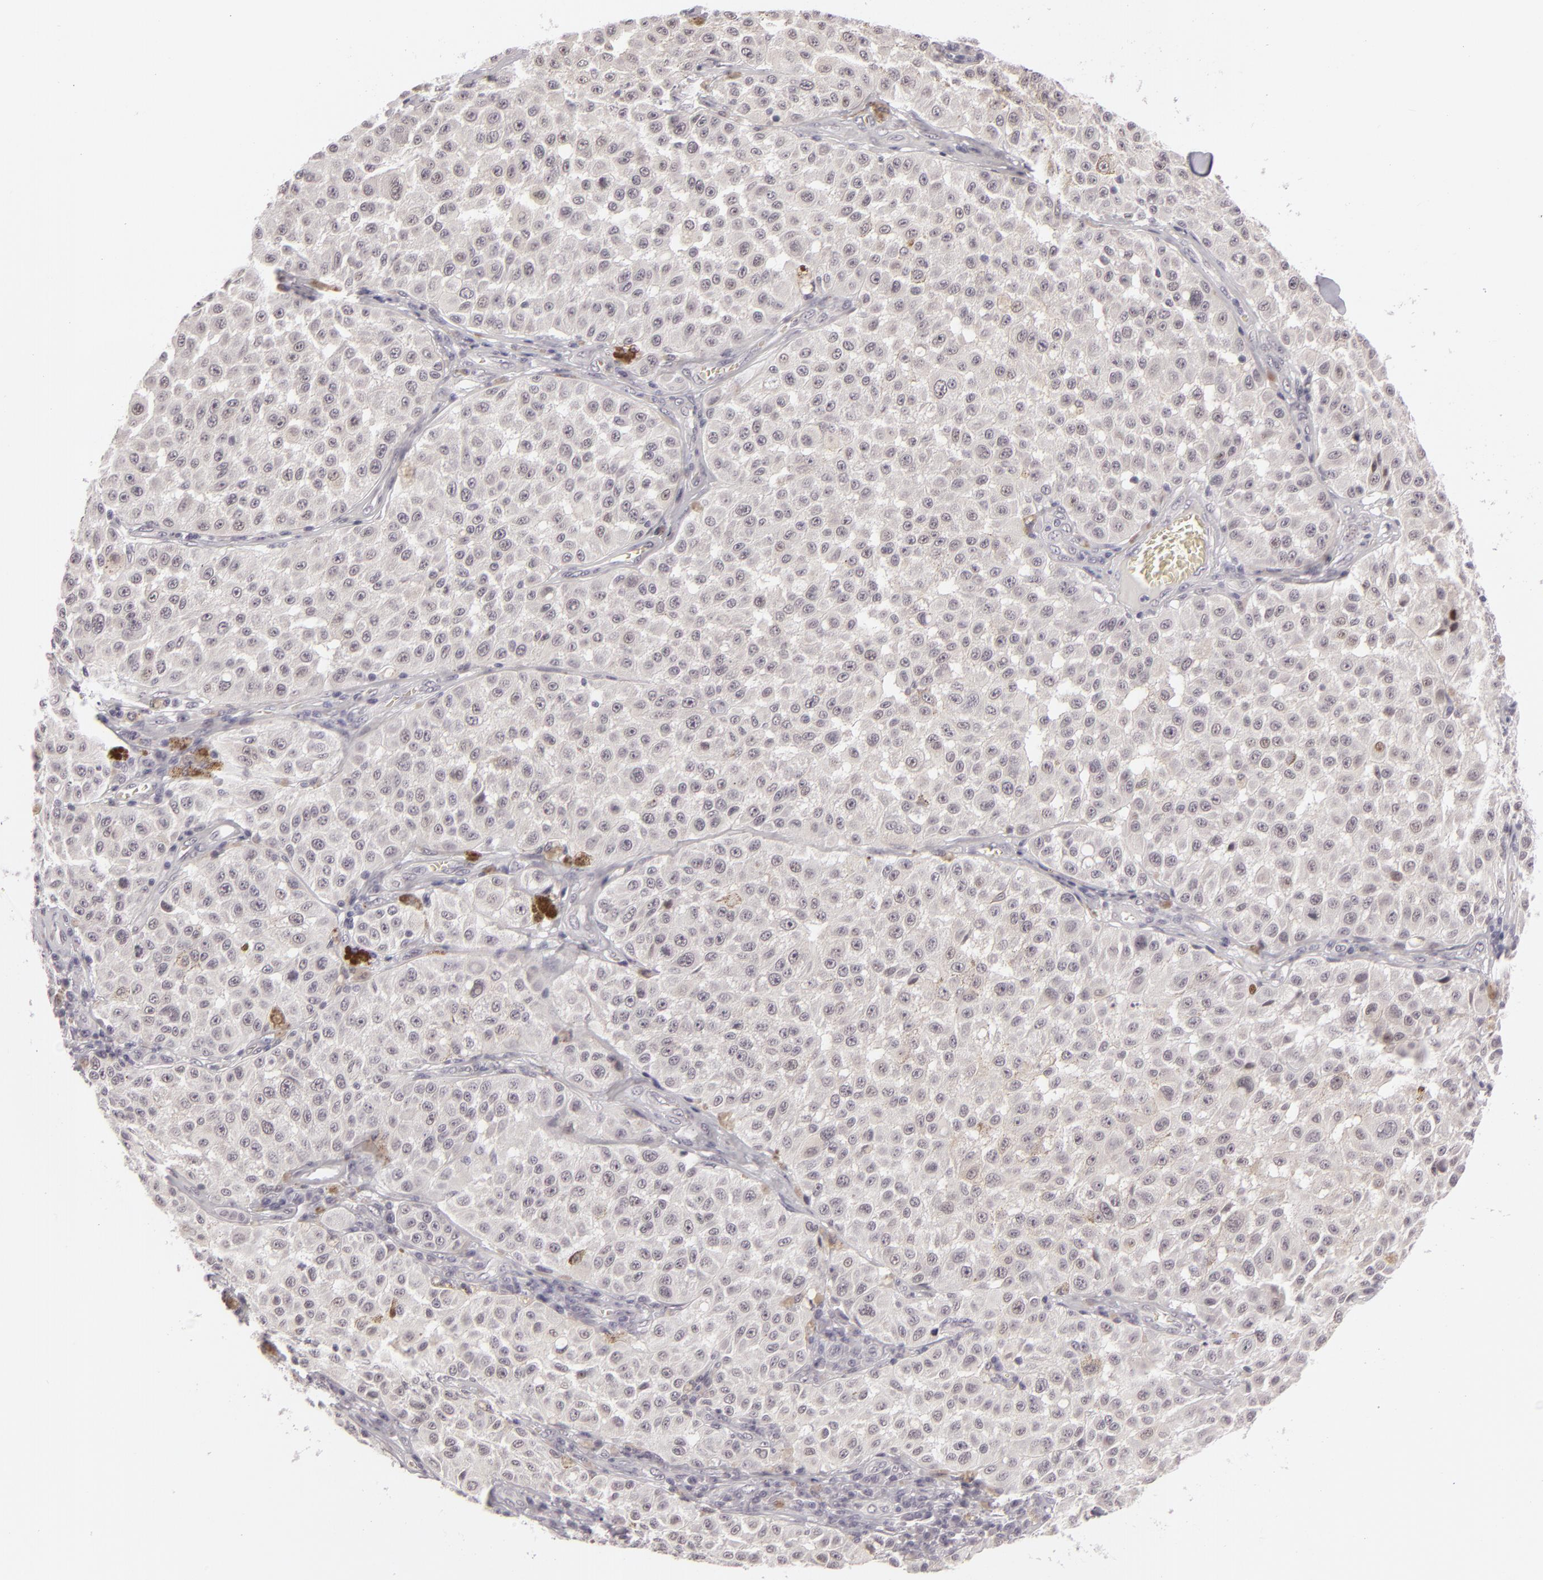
{"staining": {"intensity": "negative", "quantity": "none", "location": "none"}, "tissue": "melanoma", "cell_type": "Tumor cells", "image_type": "cancer", "snomed": [{"axis": "morphology", "description": "Malignant melanoma, NOS"}, {"axis": "topography", "description": "Skin"}], "caption": "A micrograph of human malignant melanoma is negative for staining in tumor cells.", "gene": "ZNF205", "patient": {"sex": "female", "age": 64}}